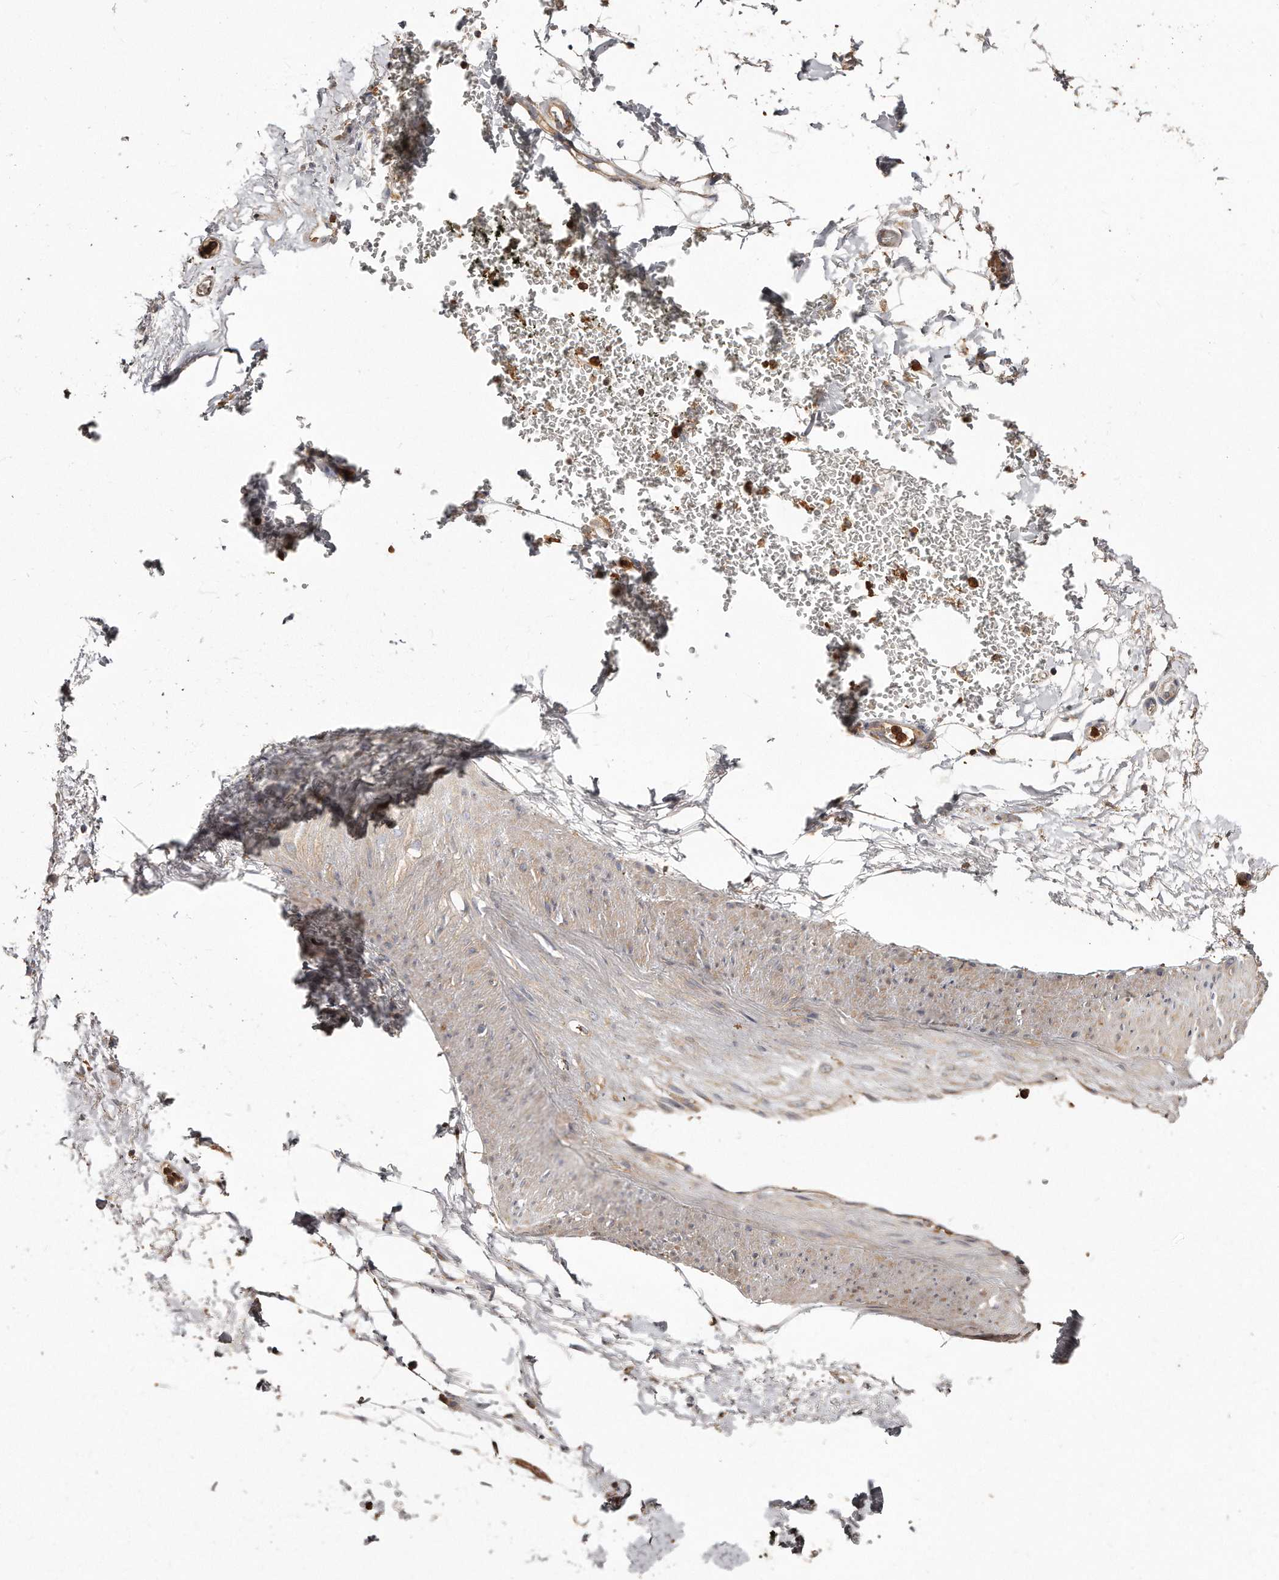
{"staining": {"intensity": "weak", "quantity": ">75%", "location": "cytoplasmic/membranous"}, "tissue": "soft tissue", "cell_type": "Chondrocytes", "image_type": "normal", "snomed": [{"axis": "morphology", "description": "Normal tissue, NOS"}, {"axis": "morphology", "description": "Adenocarcinoma, NOS"}, {"axis": "topography", "description": "Pancreas"}, {"axis": "topography", "description": "Peripheral nerve tissue"}], "caption": "This is an image of IHC staining of benign soft tissue, which shows weak positivity in the cytoplasmic/membranous of chondrocytes.", "gene": "CAP1", "patient": {"sex": "male", "age": 59}}